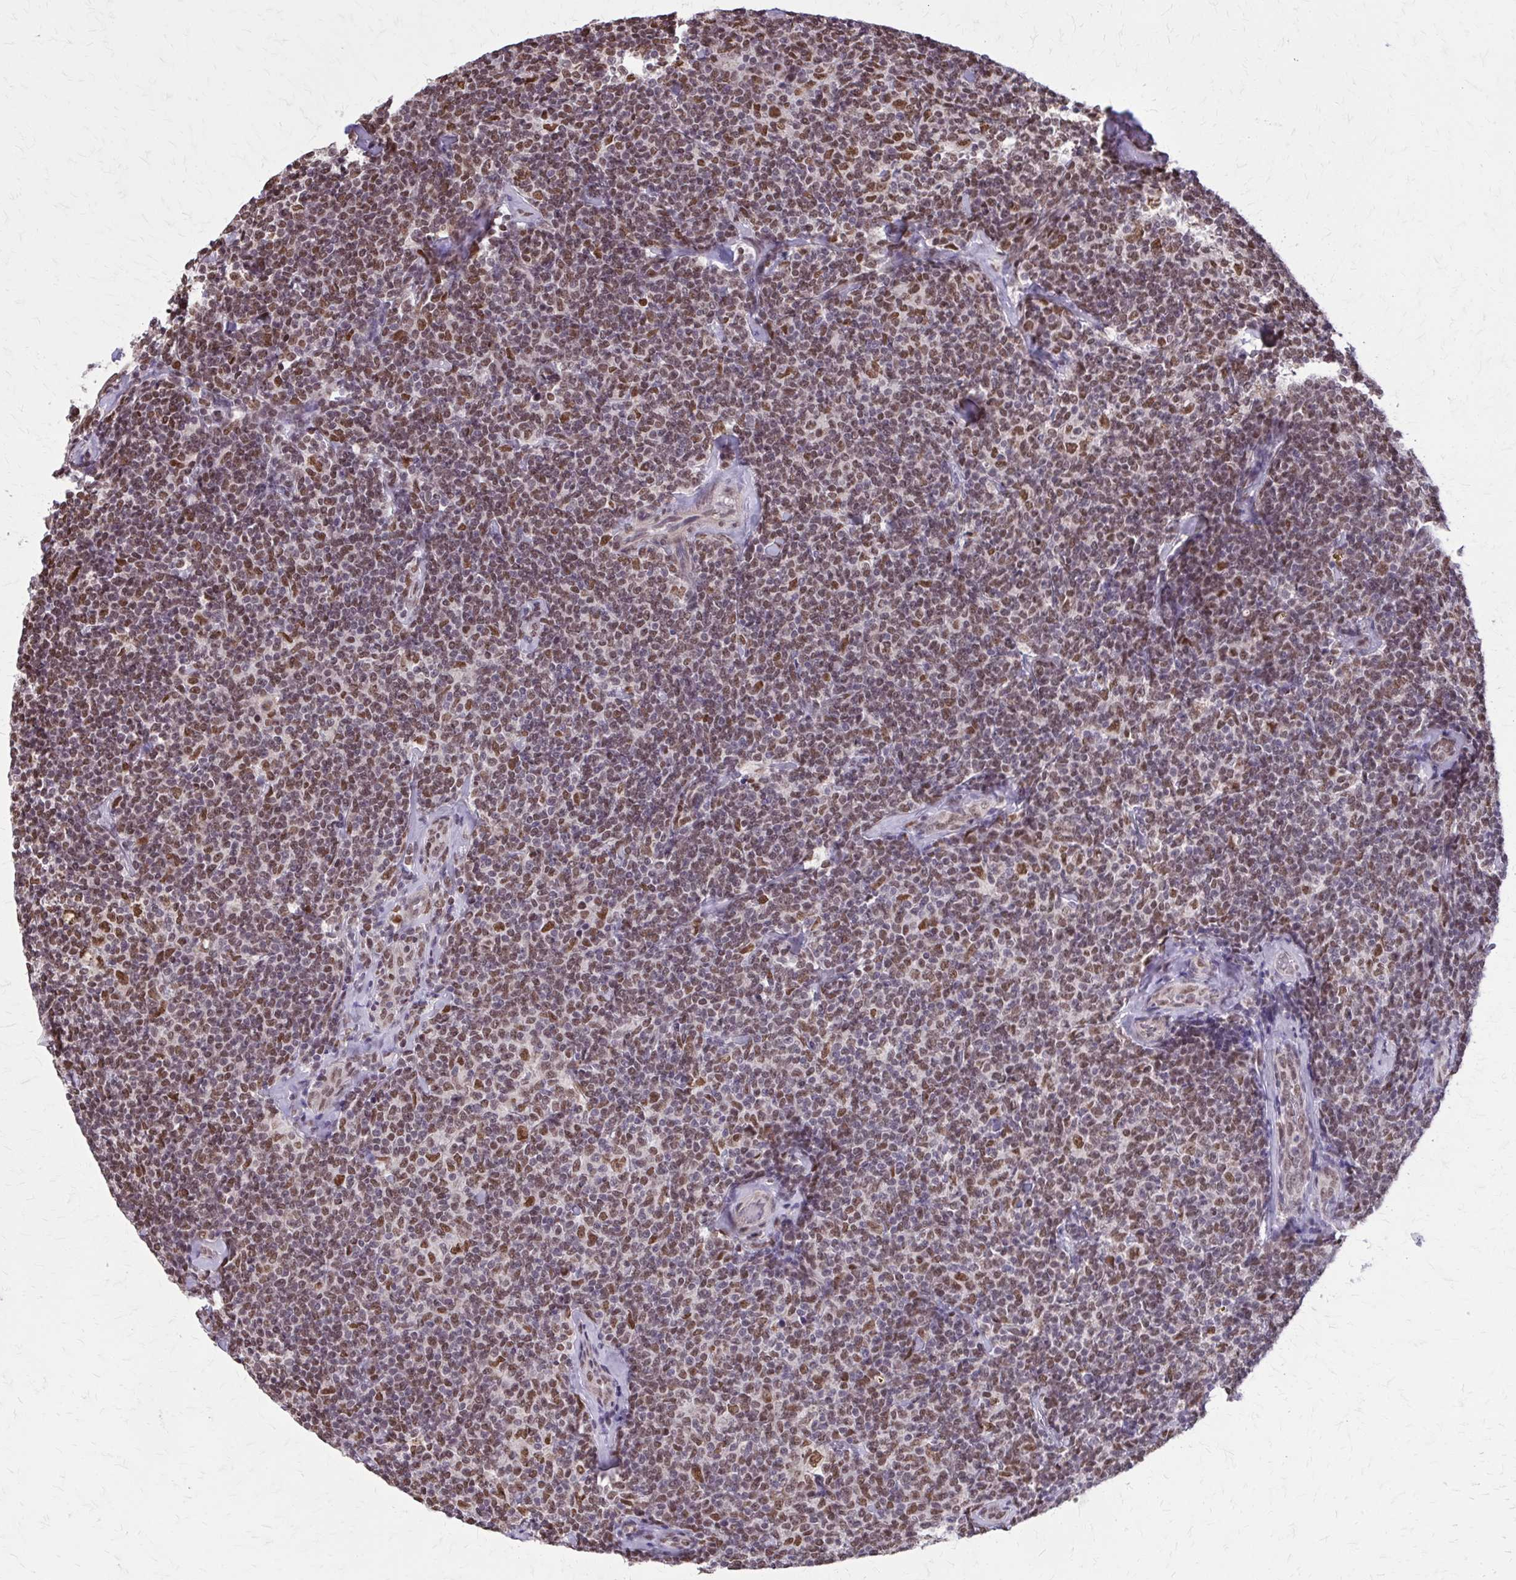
{"staining": {"intensity": "moderate", "quantity": ">75%", "location": "nuclear"}, "tissue": "lymphoma", "cell_type": "Tumor cells", "image_type": "cancer", "snomed": [{"axis": "morphology", "description": "Malignant lymphoma, non-Hodgkin's type, Low grade"}, {"axis": "topography", "description": "Lymph node"}], "caption": "Tumor cells show medium levels of moderate nuclear expression in about >75% of cells in human lymphoma.", "gene": "TTF1", "patient": {"sex": "female", "age": 56}}